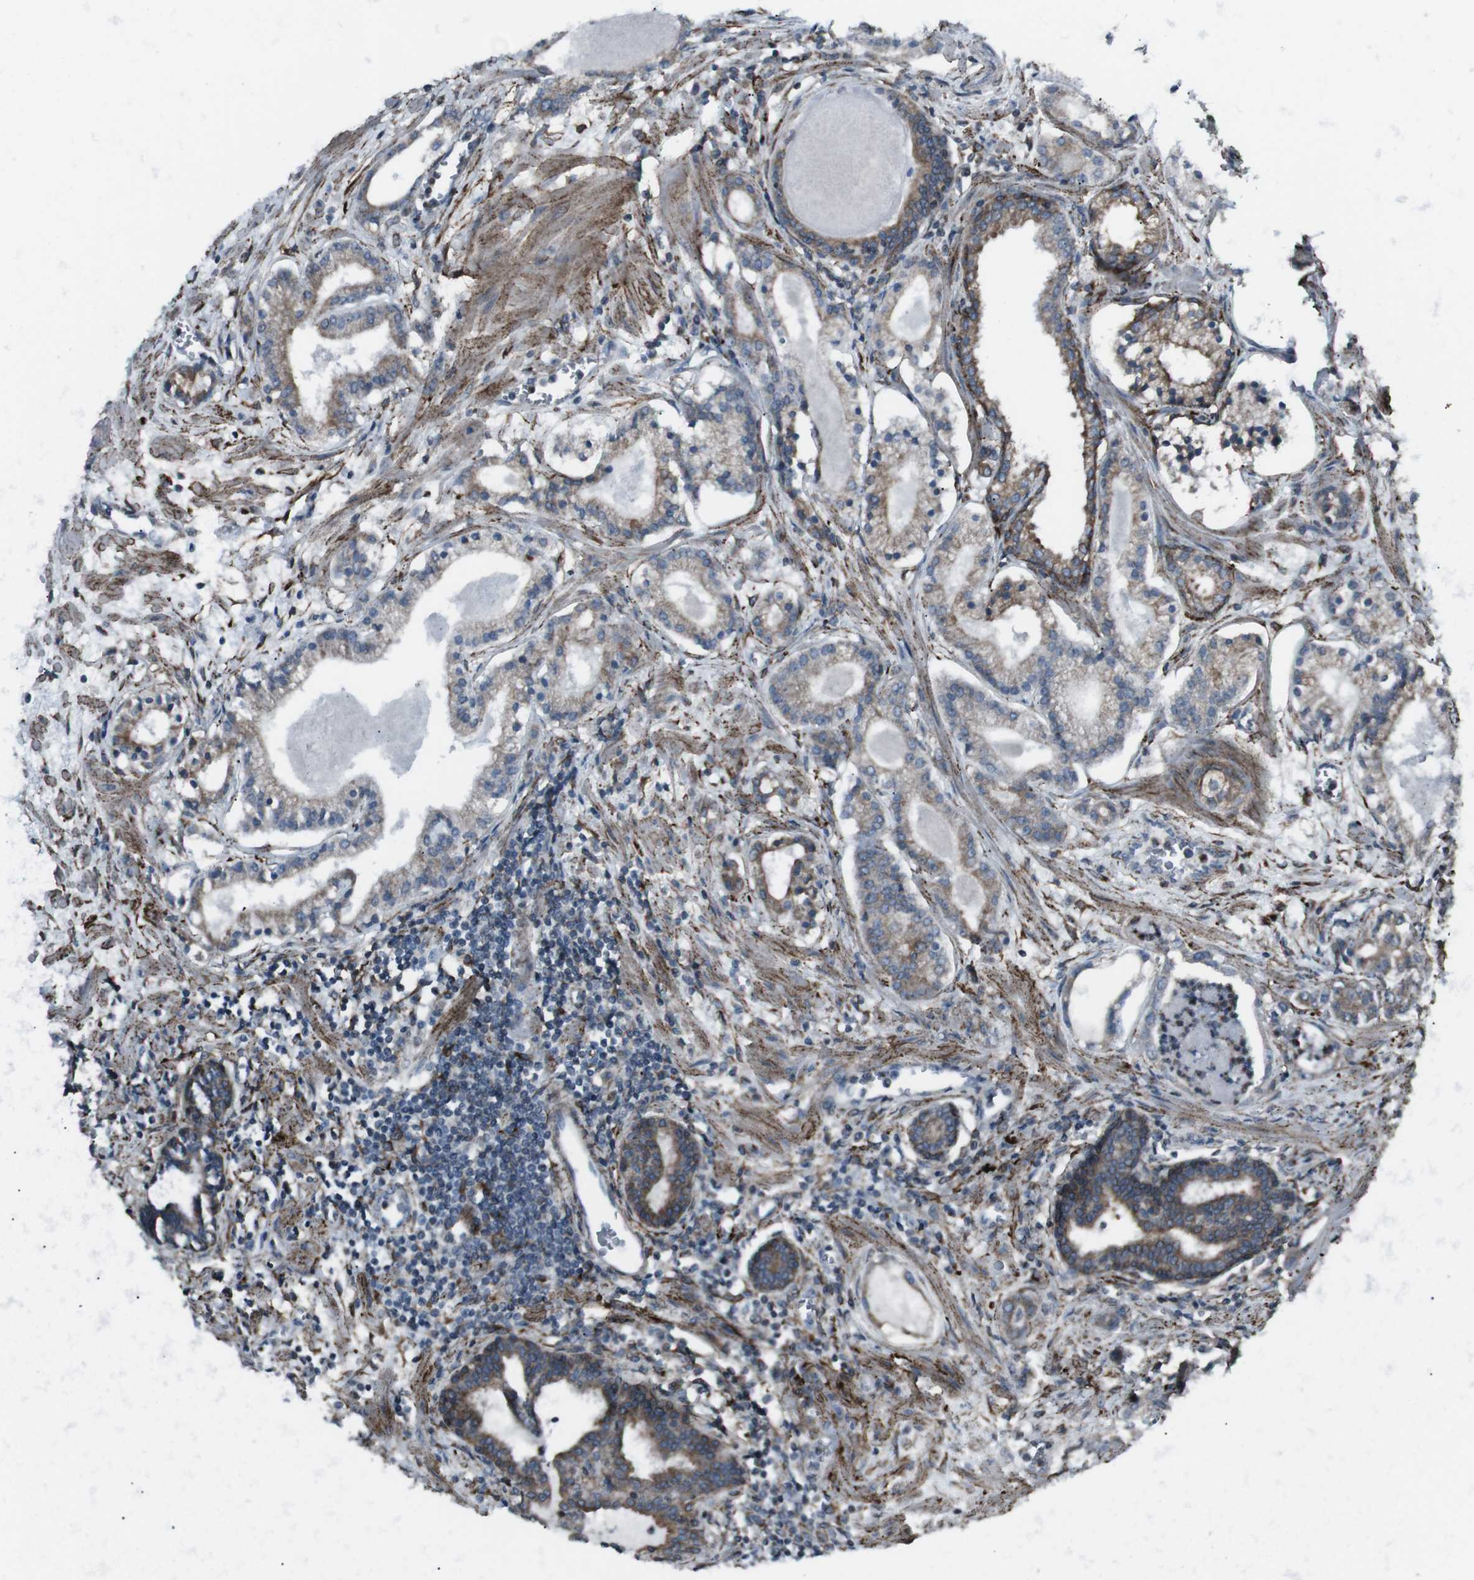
{"staining": {"intensity": "moderate", "quantity": "25%-75%", "location": "cytoplasmic/membranous"}, "tissue": "prostate cancer", "cell_type": "Tumor cells", "image_type": "cancer", "snomed": [{"axis": "morphology", "description": "Adenocarcinoma, Low grade"}, {"axis": "topography", "description": "Prostate"}], "caption": "Immunohistochemical staining of prostate cancer displays moderate cytoplasmic/membranous protein expression in approximately 25%-75% of tumor cells.", "gene": "LNPK", "patient": {"sex": "male", "age": 59}}